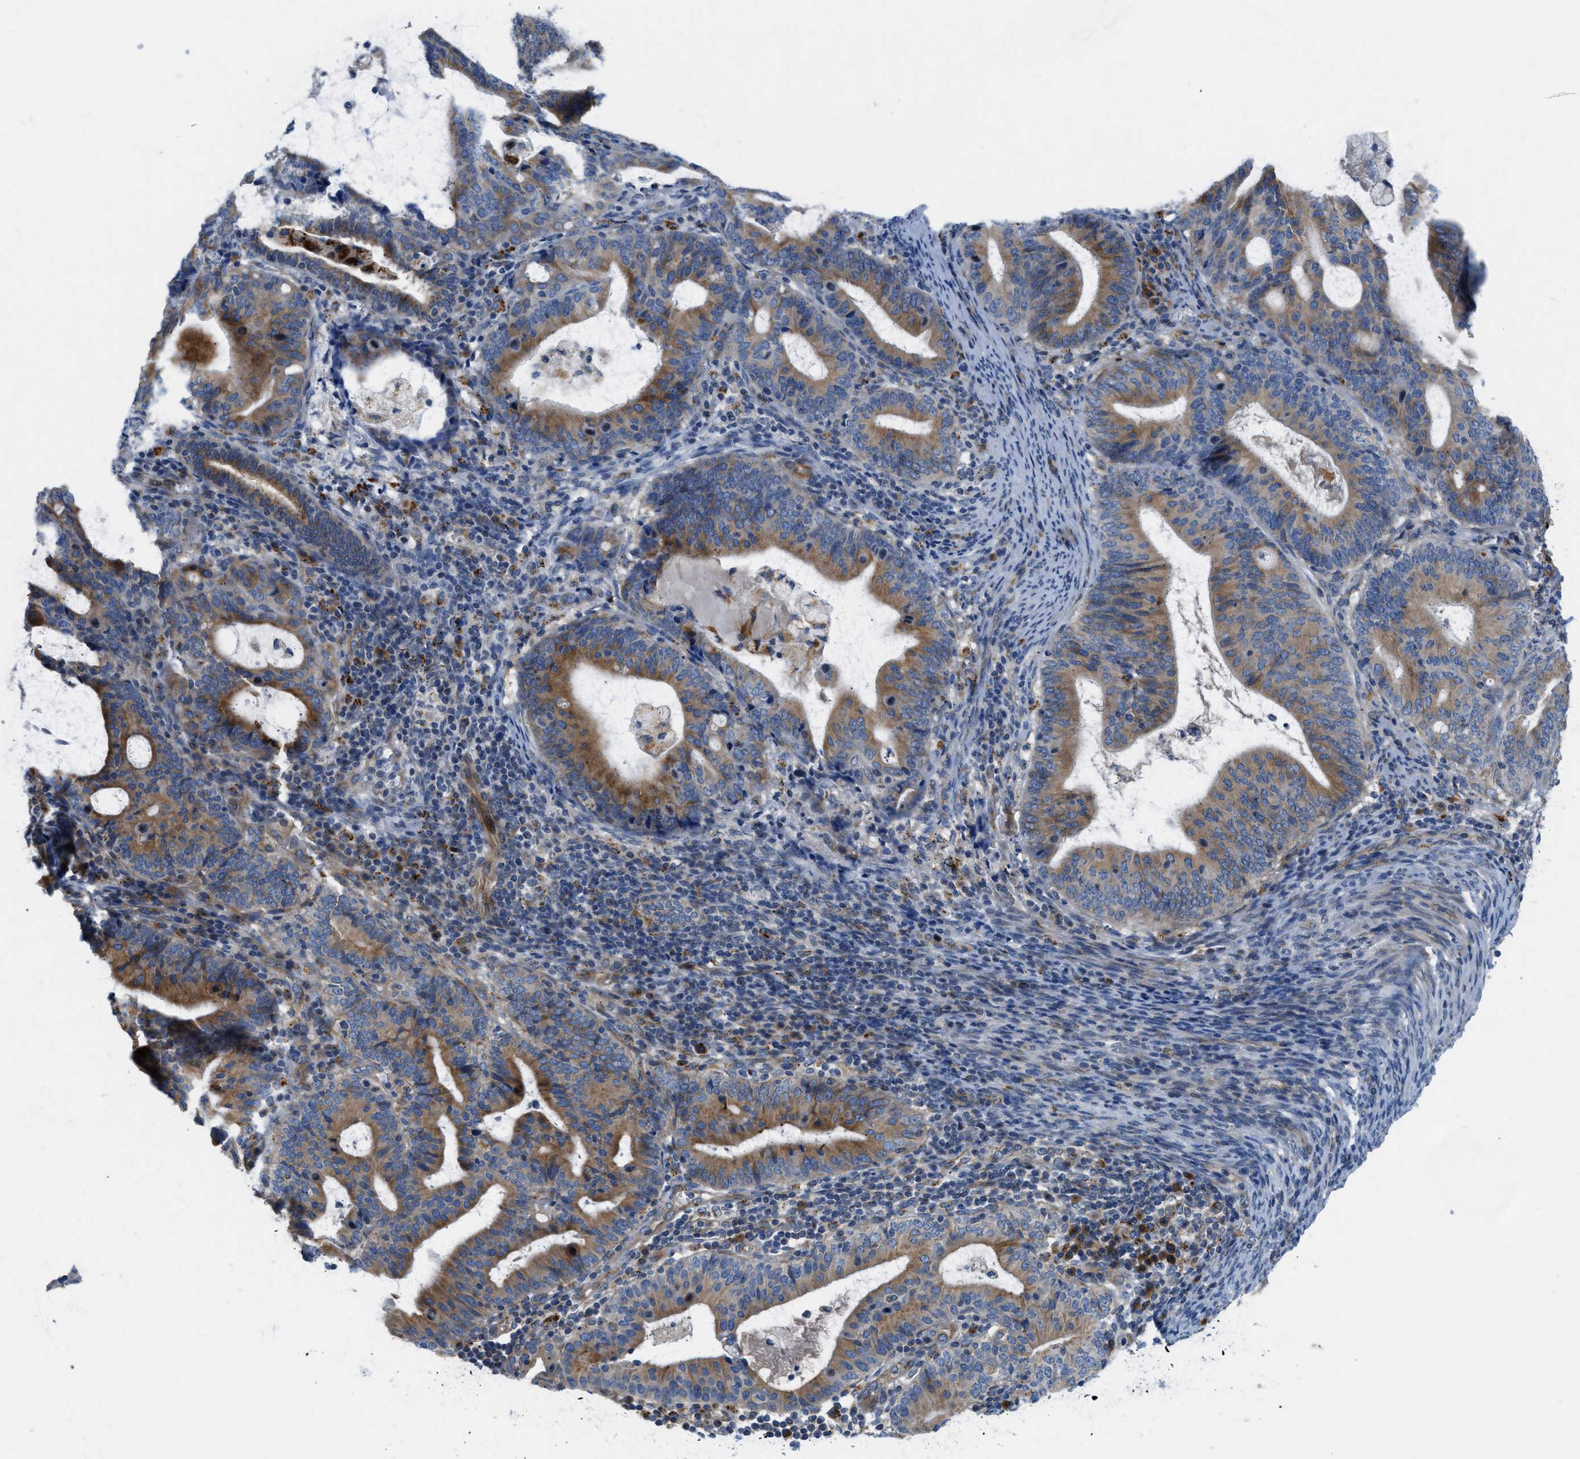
{"staining": {"intensity": "moderate", "quantity": ">75%", "location": "cytoplasmic/membranous"}, "tissue": "endometrial cancer", "cell_type": "Tumor cells", "image_type": "cancer", "snomed": [{"axis": "morphology", "description": "Adenocarcinoma, NOS"}, {"axis": "topography", "description": "Uterus"}], "caption": "About >75% of tumor cells in human endometrial adenocarcinoma demonstrate moderate cytoplasmic/membranous protein expression as visualized by brown immunohistochemical staining.", "gene": "TMEM248", "patient": {"sex": "female", "age": 83}}